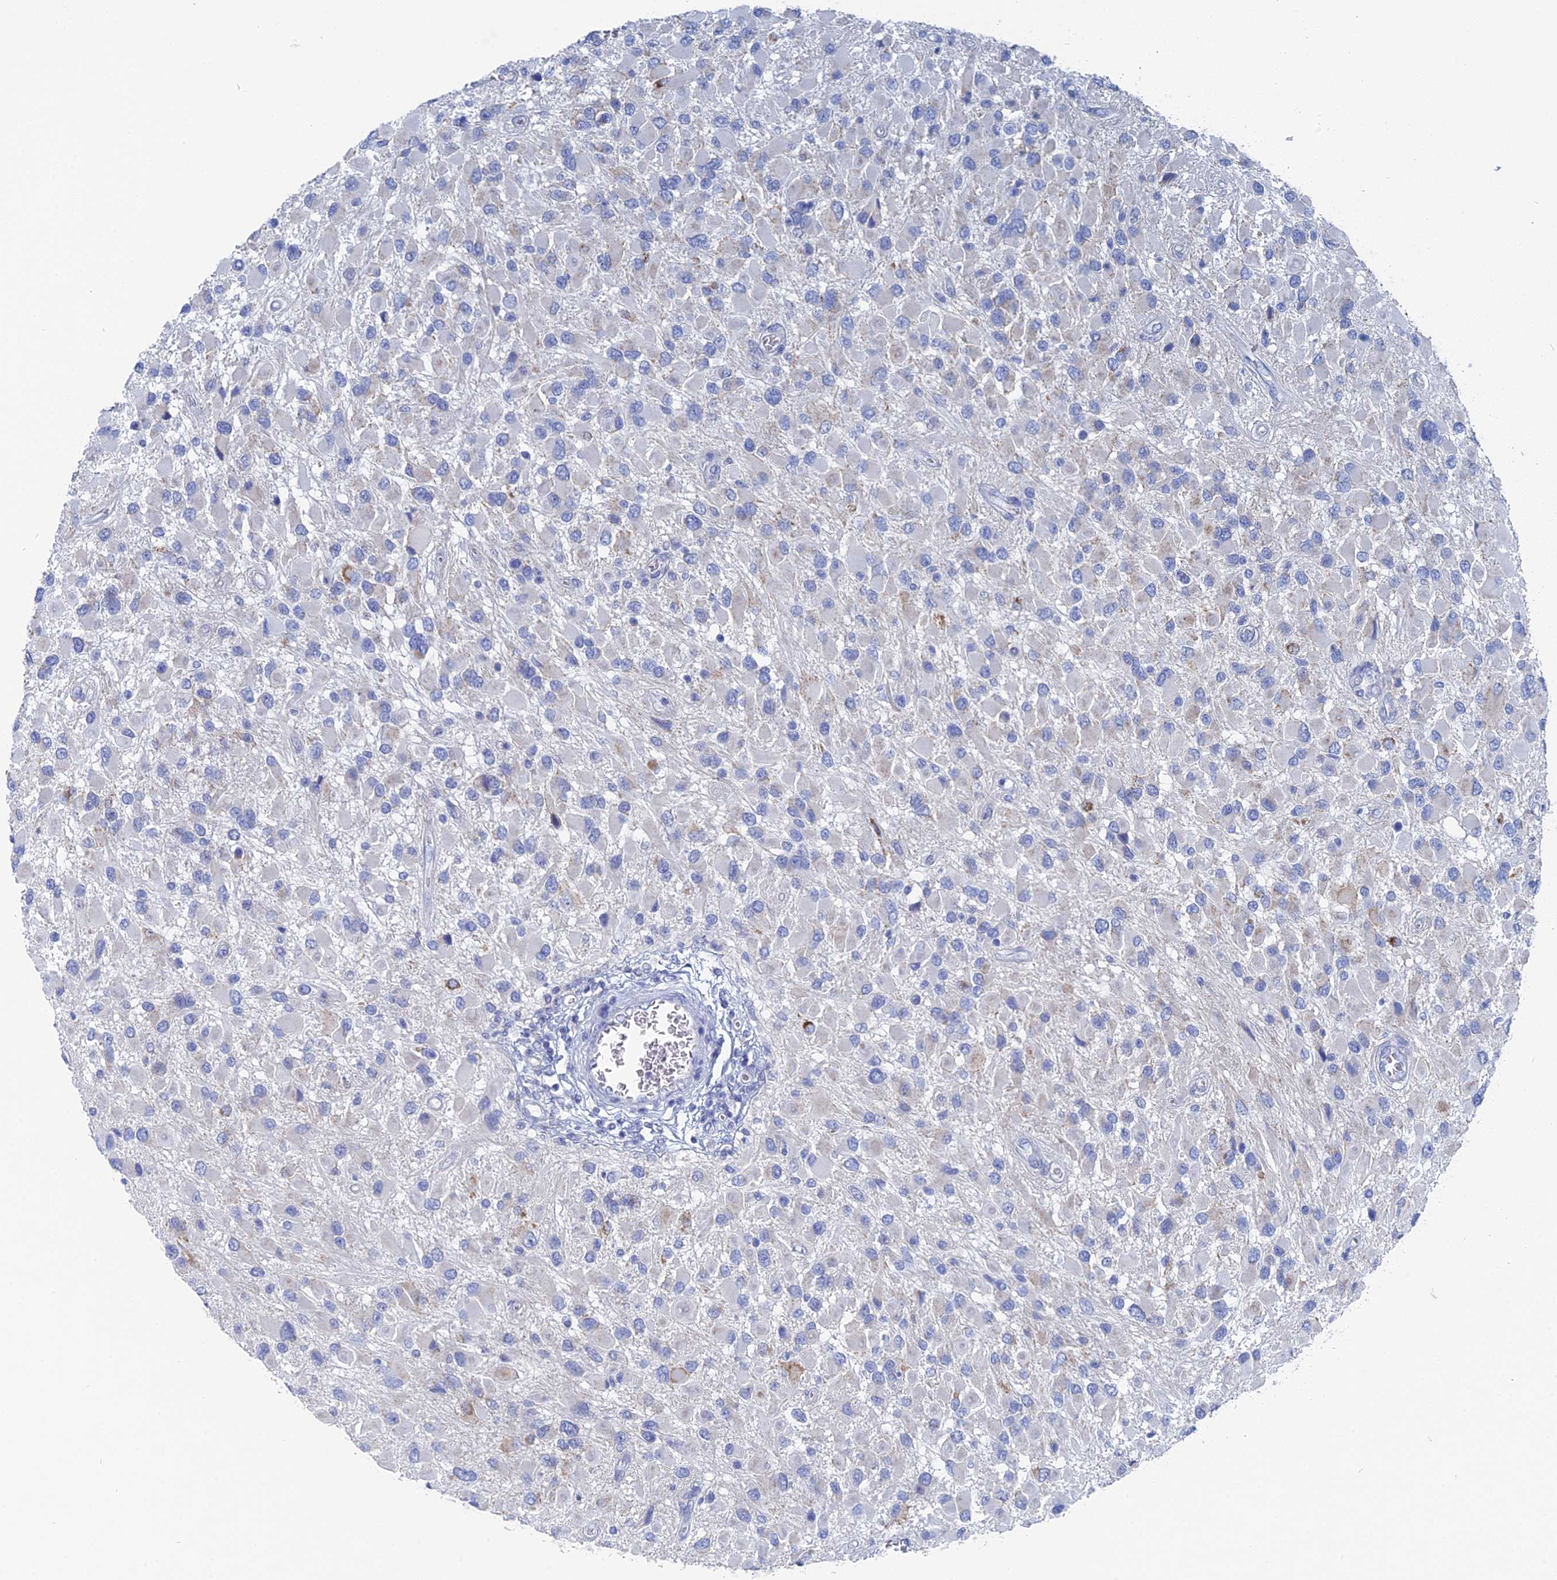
{"staining": {"intensity": "negative", "quantity": "none", "location": "none"}, "tissue": "glioma", "cell_type": "Tumor cells", "image_type": "cancer", "snomed": [{"axis": "morphology", "description": "Glioma, malignant, High grade"}, {"axis": "topography", "description": "Brain"}], "caption": "Tumor cells show no significant protein positivity in high-grade glioma (malignant).", "gene": "HIGD1A", "patient": {"sex": "male", "age": 53}}